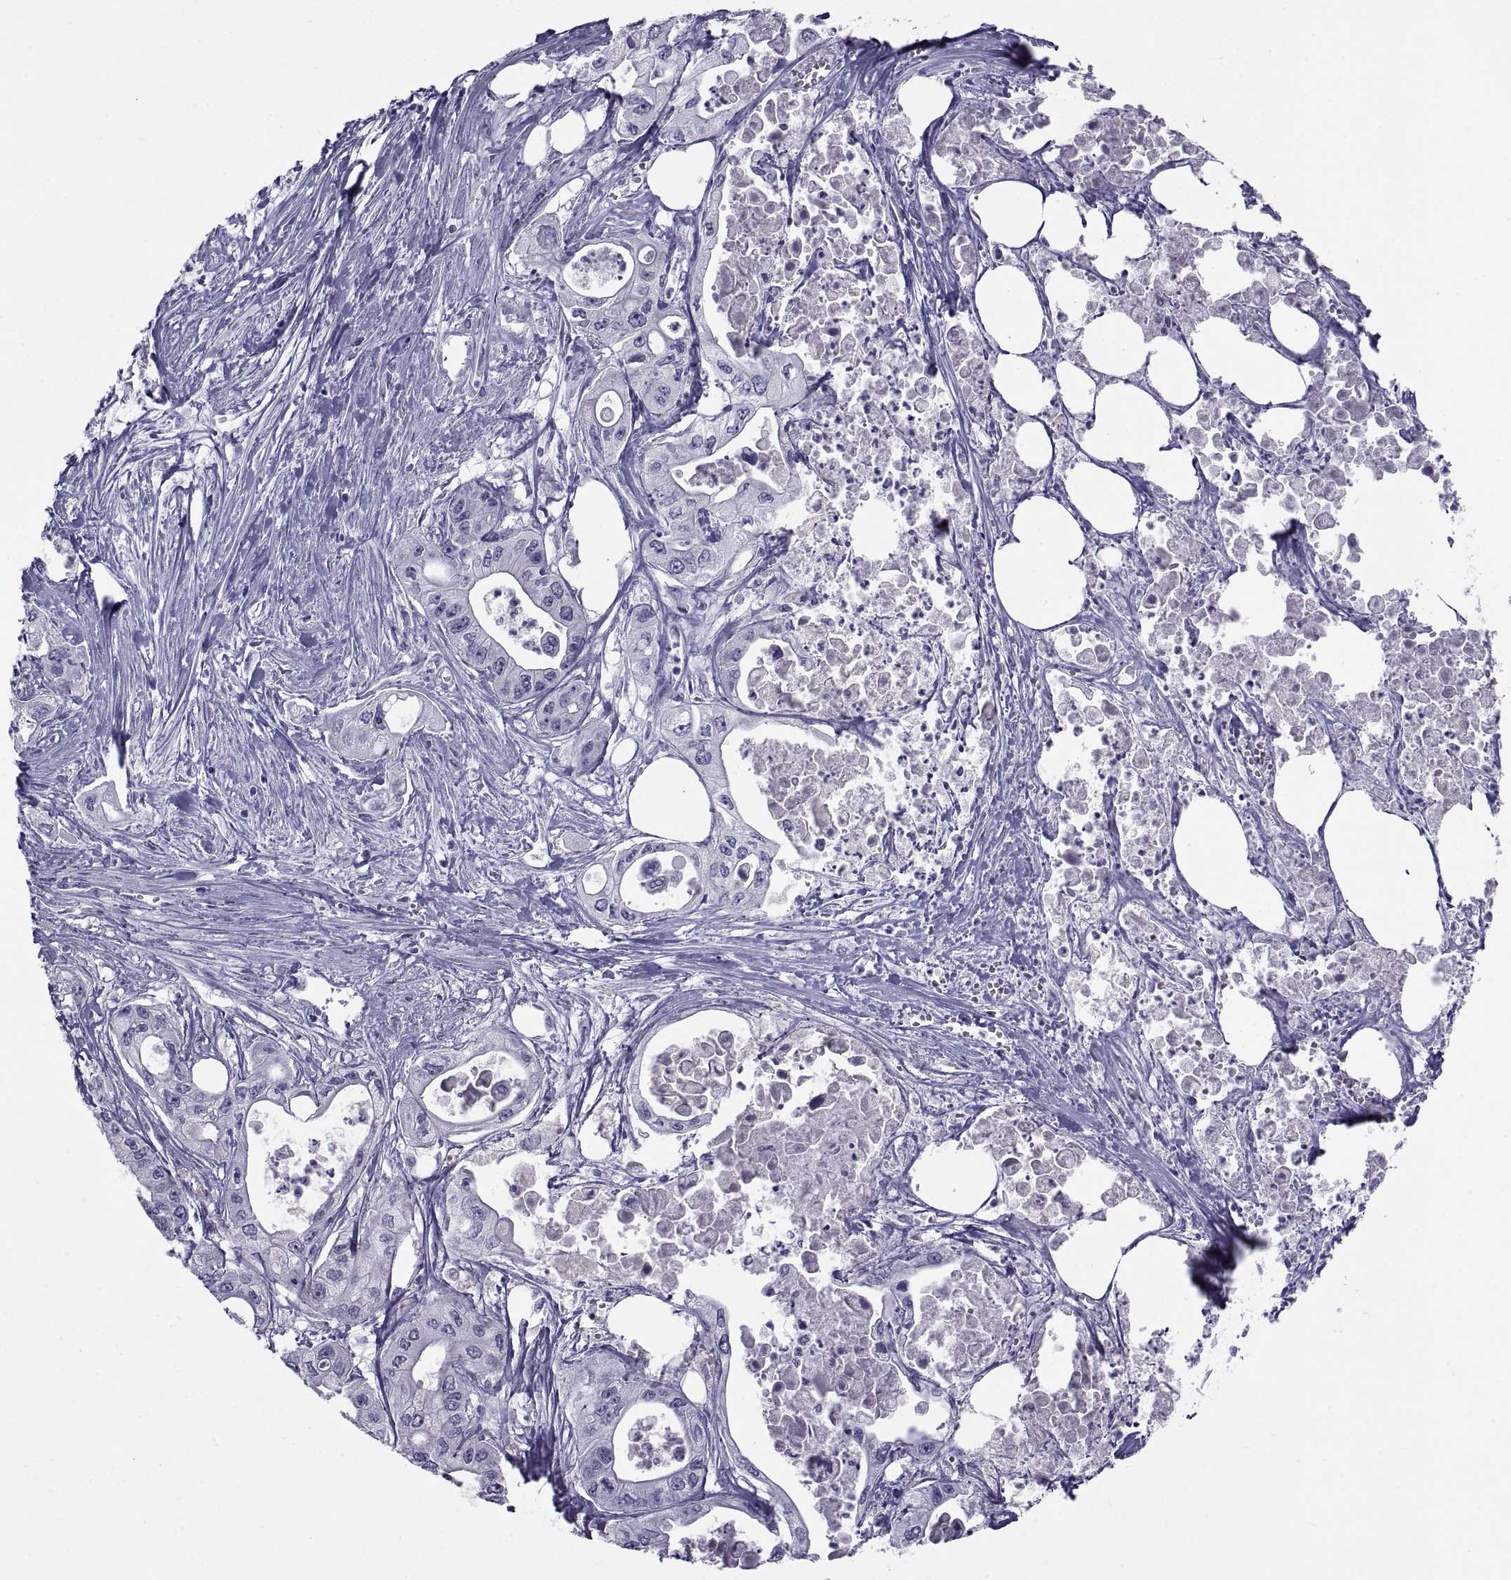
{"staining": {"intensity": "negative", "quantity": "none", "location": "none"}, "tissue": "pancreatic cancer", "cell_type": "Tumor cells", "image_type": "cancer", "snomed": [{"axis": "morphology", "description": "Adenocarcinoma, NOS"}, {"axis": "topography", "description": "Pancreas"}], "caption": "A micrograph of pancreatic cancer (adenocarcinoma) stained for a protein reveals no brown staining in tumor cells. (DAB (3,3'-diaminobenzidine) IHC visualized using brightfield microscopy, high magnification).", "gene": "NPTX2", "patient": {"sex": "male", "age": 70}}